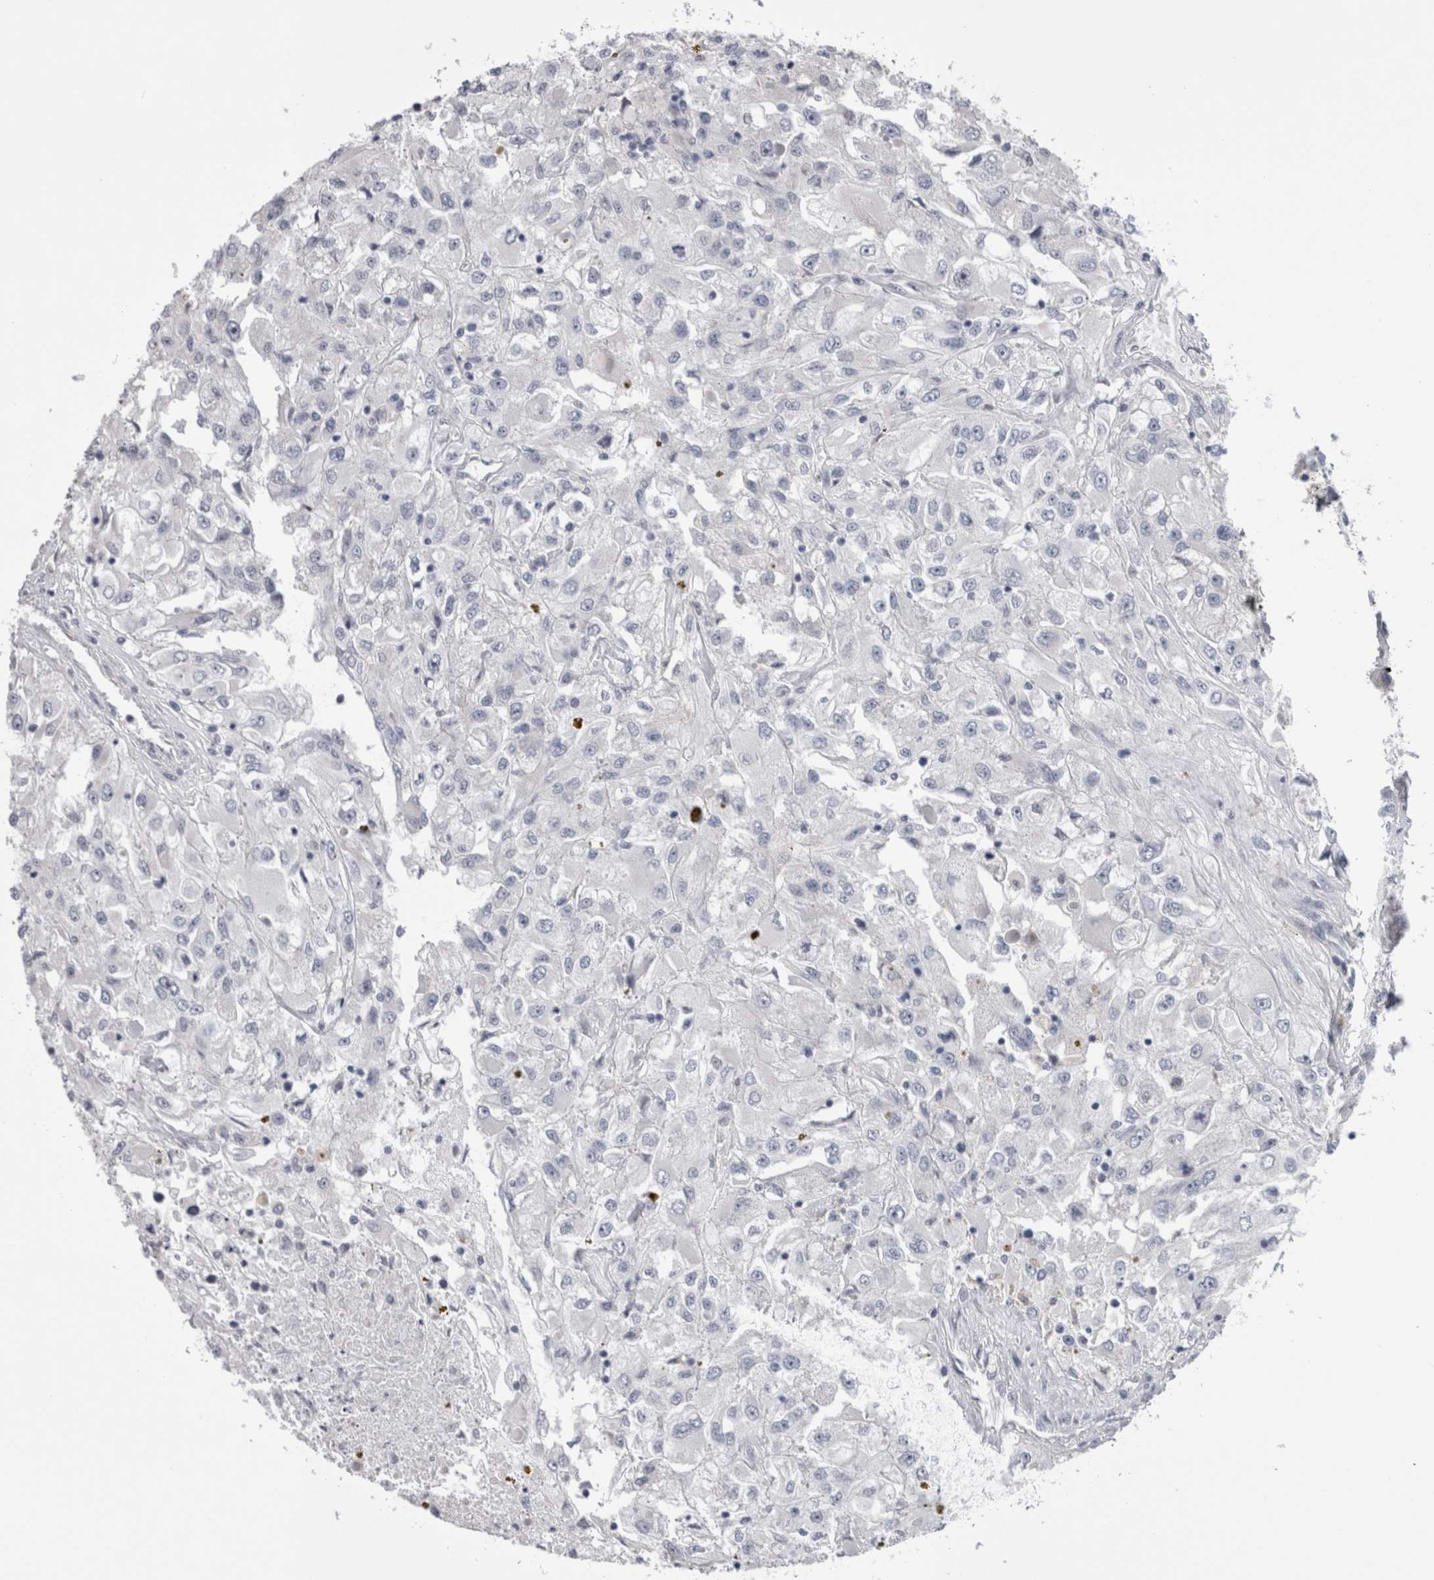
{"staining": {"intensity": "negative", "quantity": "none", "location": "none"}, "tissue": "renal cancer", "cell_type": "Tumor cells", "image_type": "cancer", "snomed": [{"axis": "morphology", "description": "Adenocarcinoma, NOS"}, {"axis": "topography", "description": "Kidney"}], "caption": "Renal cancer (adenocarcinoma) was stained to show a protein in brown. There is no significant positivity in tumor cells.", "gene": "PWP2", "patient": {"sex": "female", "age": 52}}